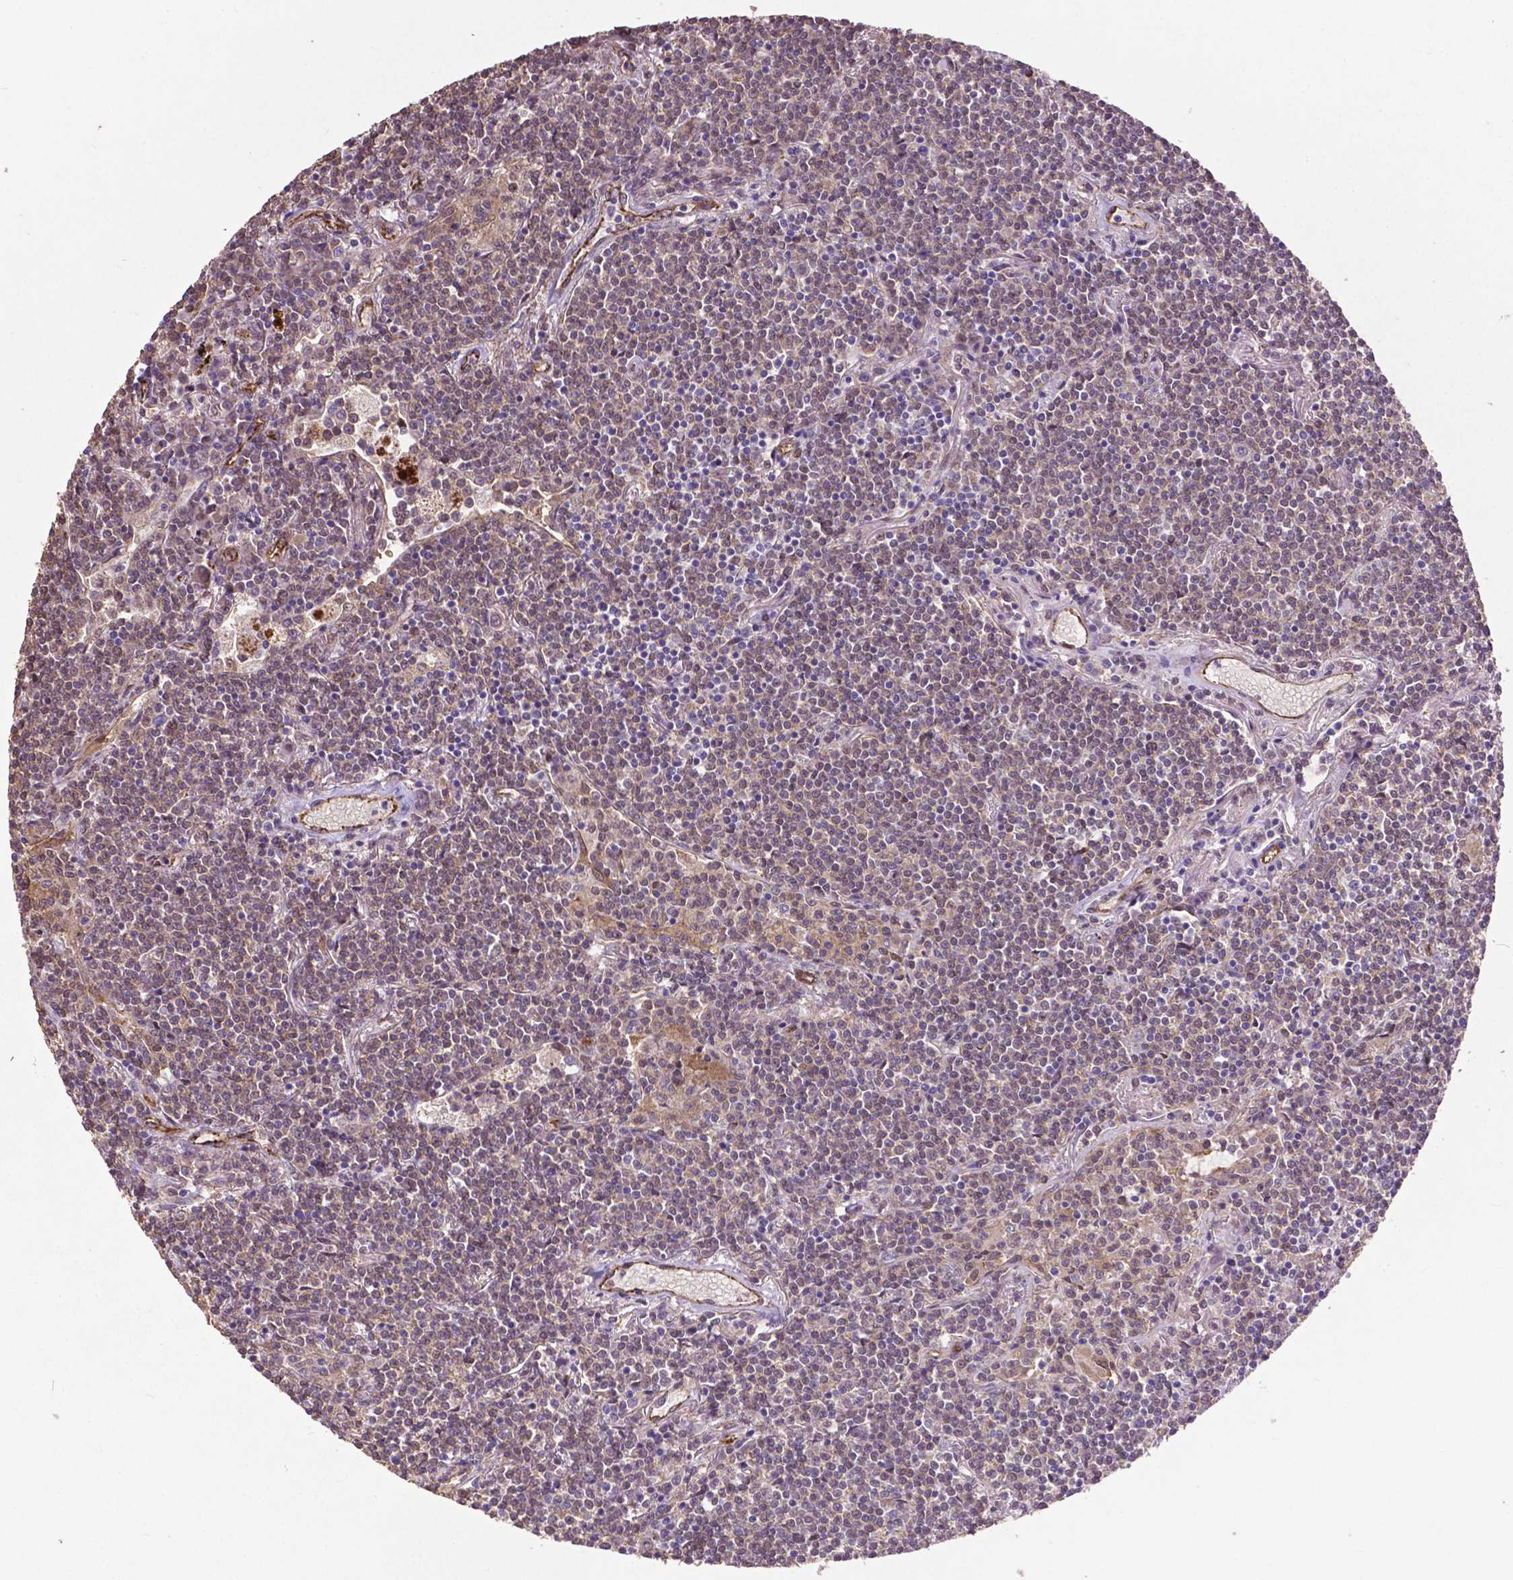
{"staining": {"intensity": "weak", "quantity": "<25%", "location": "nuclear"}, "tissue": "lymphoma", "cell_type": "Tumor cells", "image_type": "cancer", "snomed": [{"axis": "morphology", "description": "Malignant lymphoma, non-Hodgkin's type, Low grade"}, {"axis": "topography", "description": "Lung"}], "caption": "Immunohistochemistry of lymphoma demonstrates no staining in tumor cells.", "gene": "PDLIM1", "patient": {"sex": "female", "age": 71}}